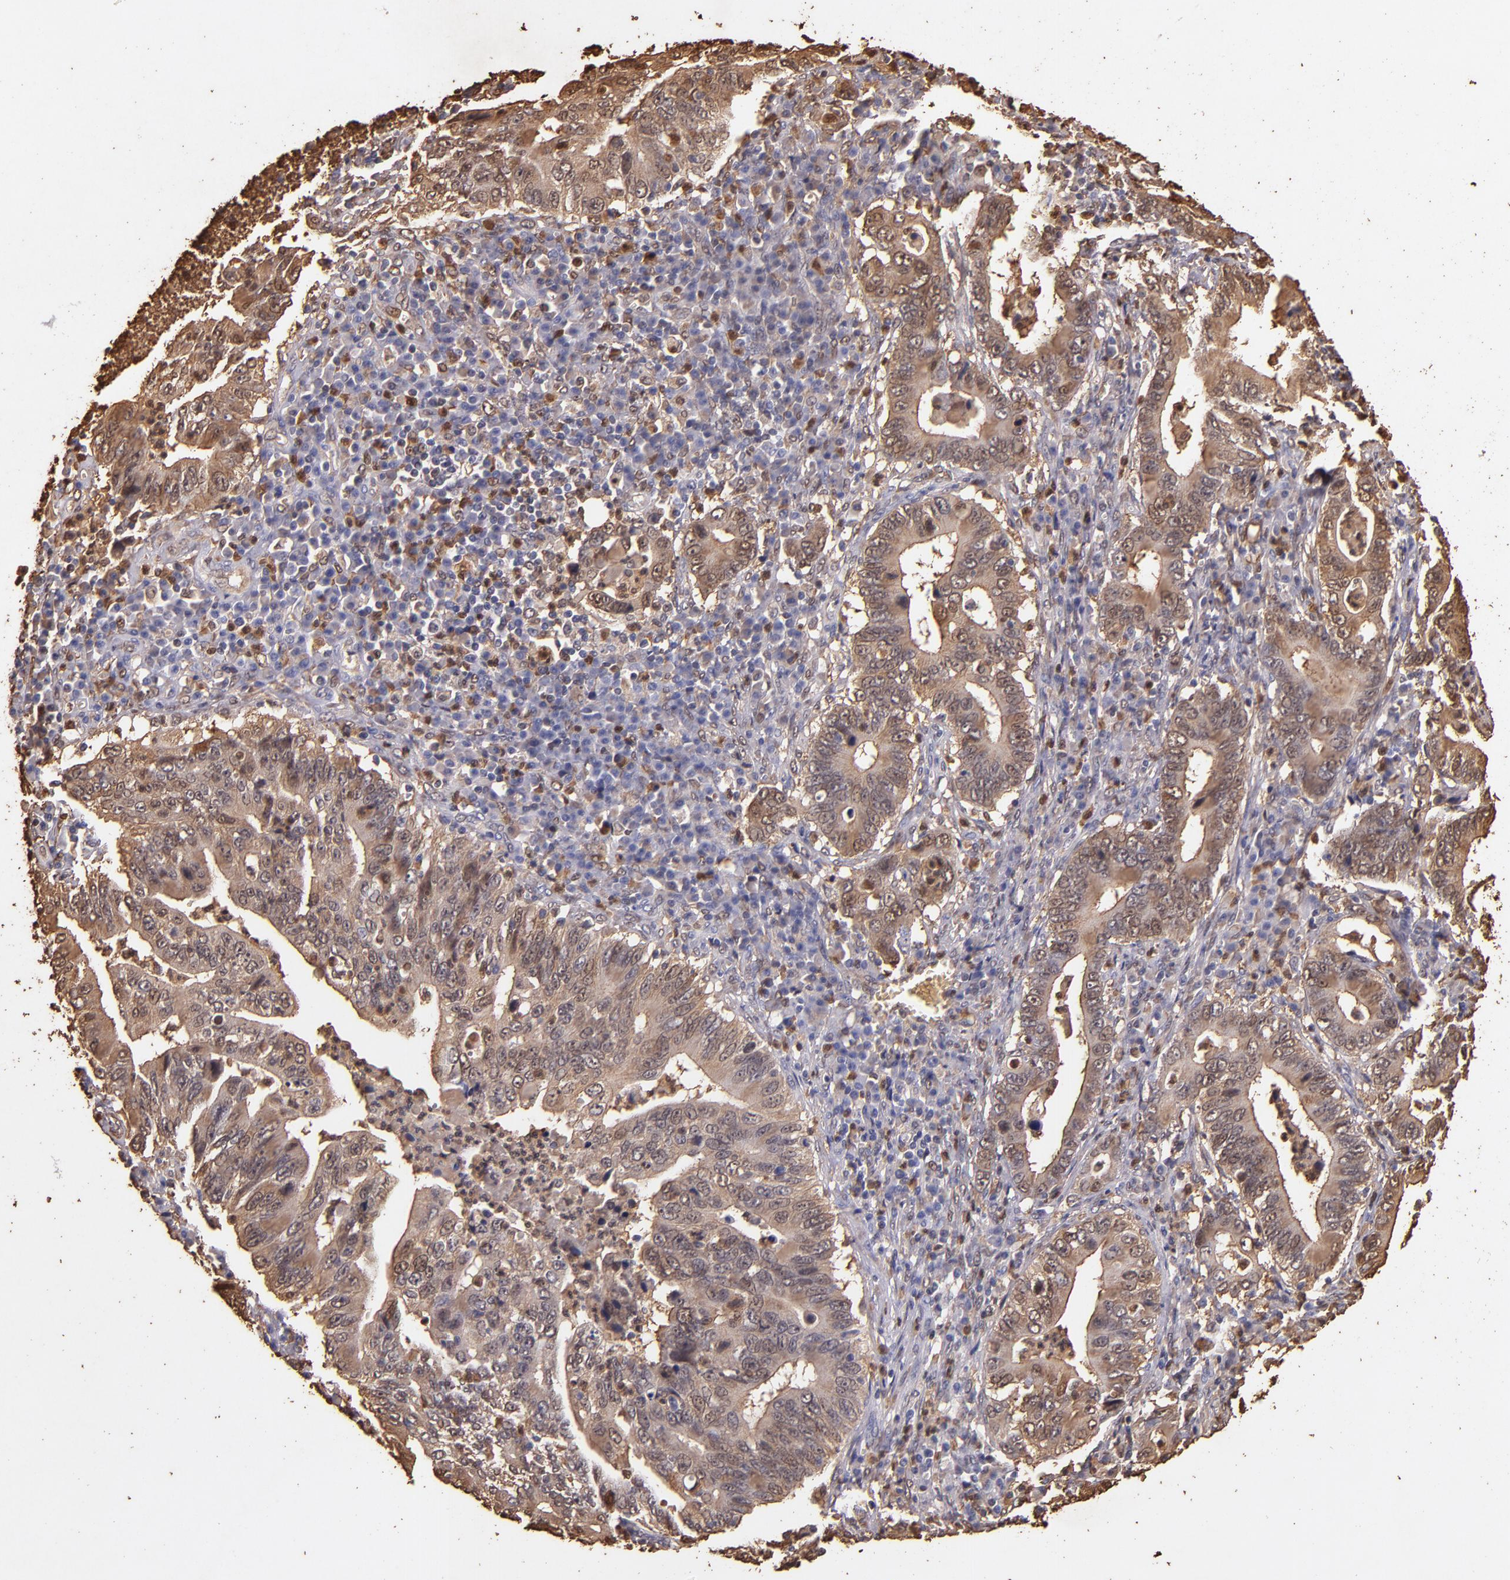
{"staining": {"intensity": "moderate", "quantity": ">75%", "location": "cytoplasmic/membranous"}, "tissue": "stomach cancer", "cell_type": "Tumor cells", "image_type": "cancer", "snomed": [{"axis": "morphology", "description": "Adenocarcinoma, NOS"}, {"axis": "topography", "description": "Stomach, upper"}], "caption": "High-magnification brightfield microscopy of adenocarcinoma (stomach) stained with DAB (3,3'-diaminobenzidine) (brown) and counterstained with hematoxylin (blue). tumor cells exhibit moderate cytoplasmic/membranous staining is seen in about>75% of cells.", "gene": "S100A6", "patient": {"sex": "male", "age": 63}}